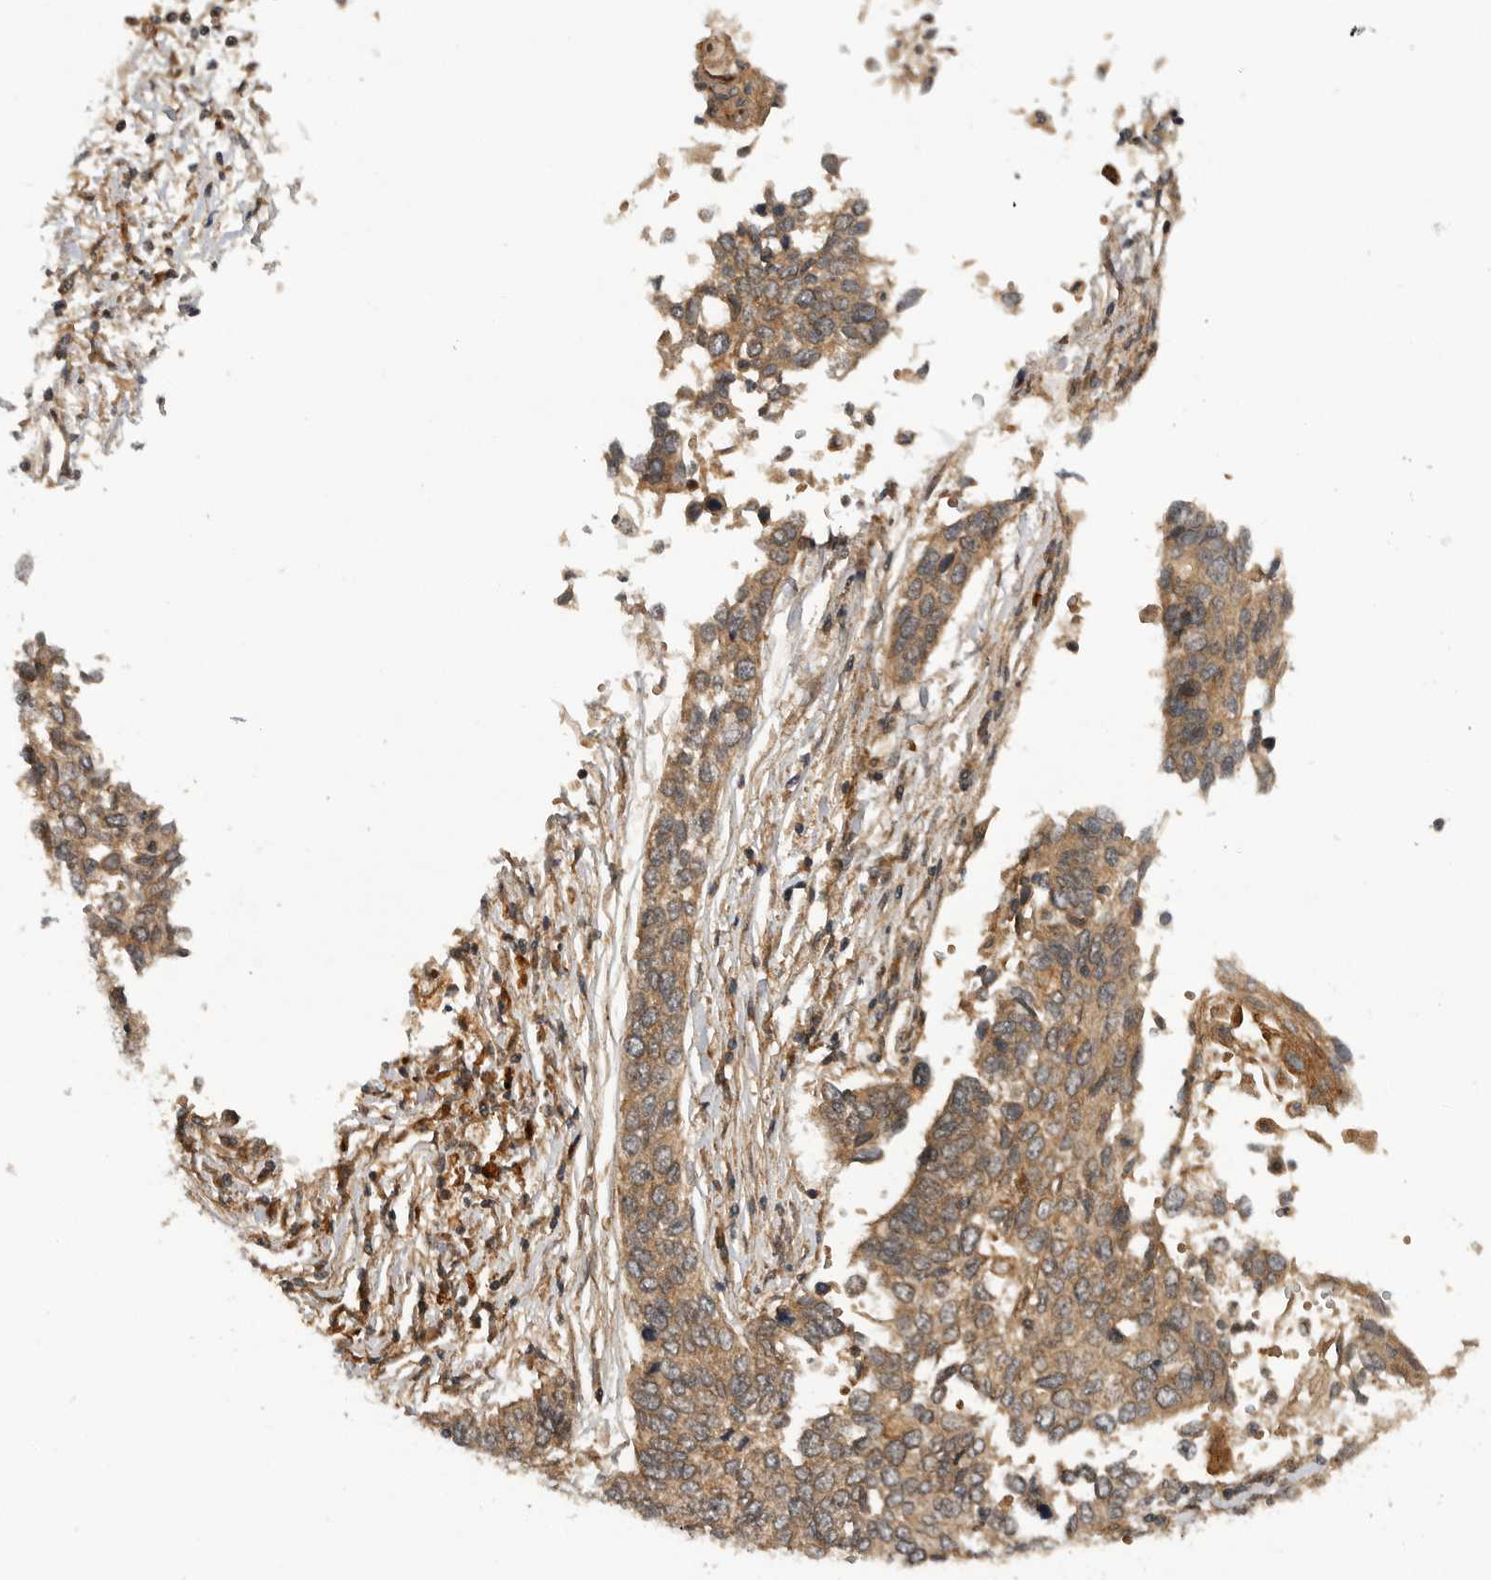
{"staining": {"intensity": "moderate", "quantity": ">75%", "location": "cytoplasmic/membranous"}, "tissue": "lung cancer", "cell_type": "Tumor cells", "image_type": "cancer", "snomed": [{"axis": "morphology", "description": "Normal tissue, NOS"}, {"axis": "morphology", "description": "Squamous cell carcinoma, NOS"}, {"axis": "topography", "description": "Cartilage tissue"}, {"axis": "topography", "description": "Bronchus"}, {"axis": "topography", "description": "Lung"}, {"axis": "topography", "description": "Peripheral nerve tissue"}], "caption": "This is a micrograph of IHC staining of squamous cell carcinoma (lung), which shows moderate positivity in the cytoplasmic/membranous of tumor cells.", "gene": "PRDX4", "patient": {"sex": "female", "age": 49}}